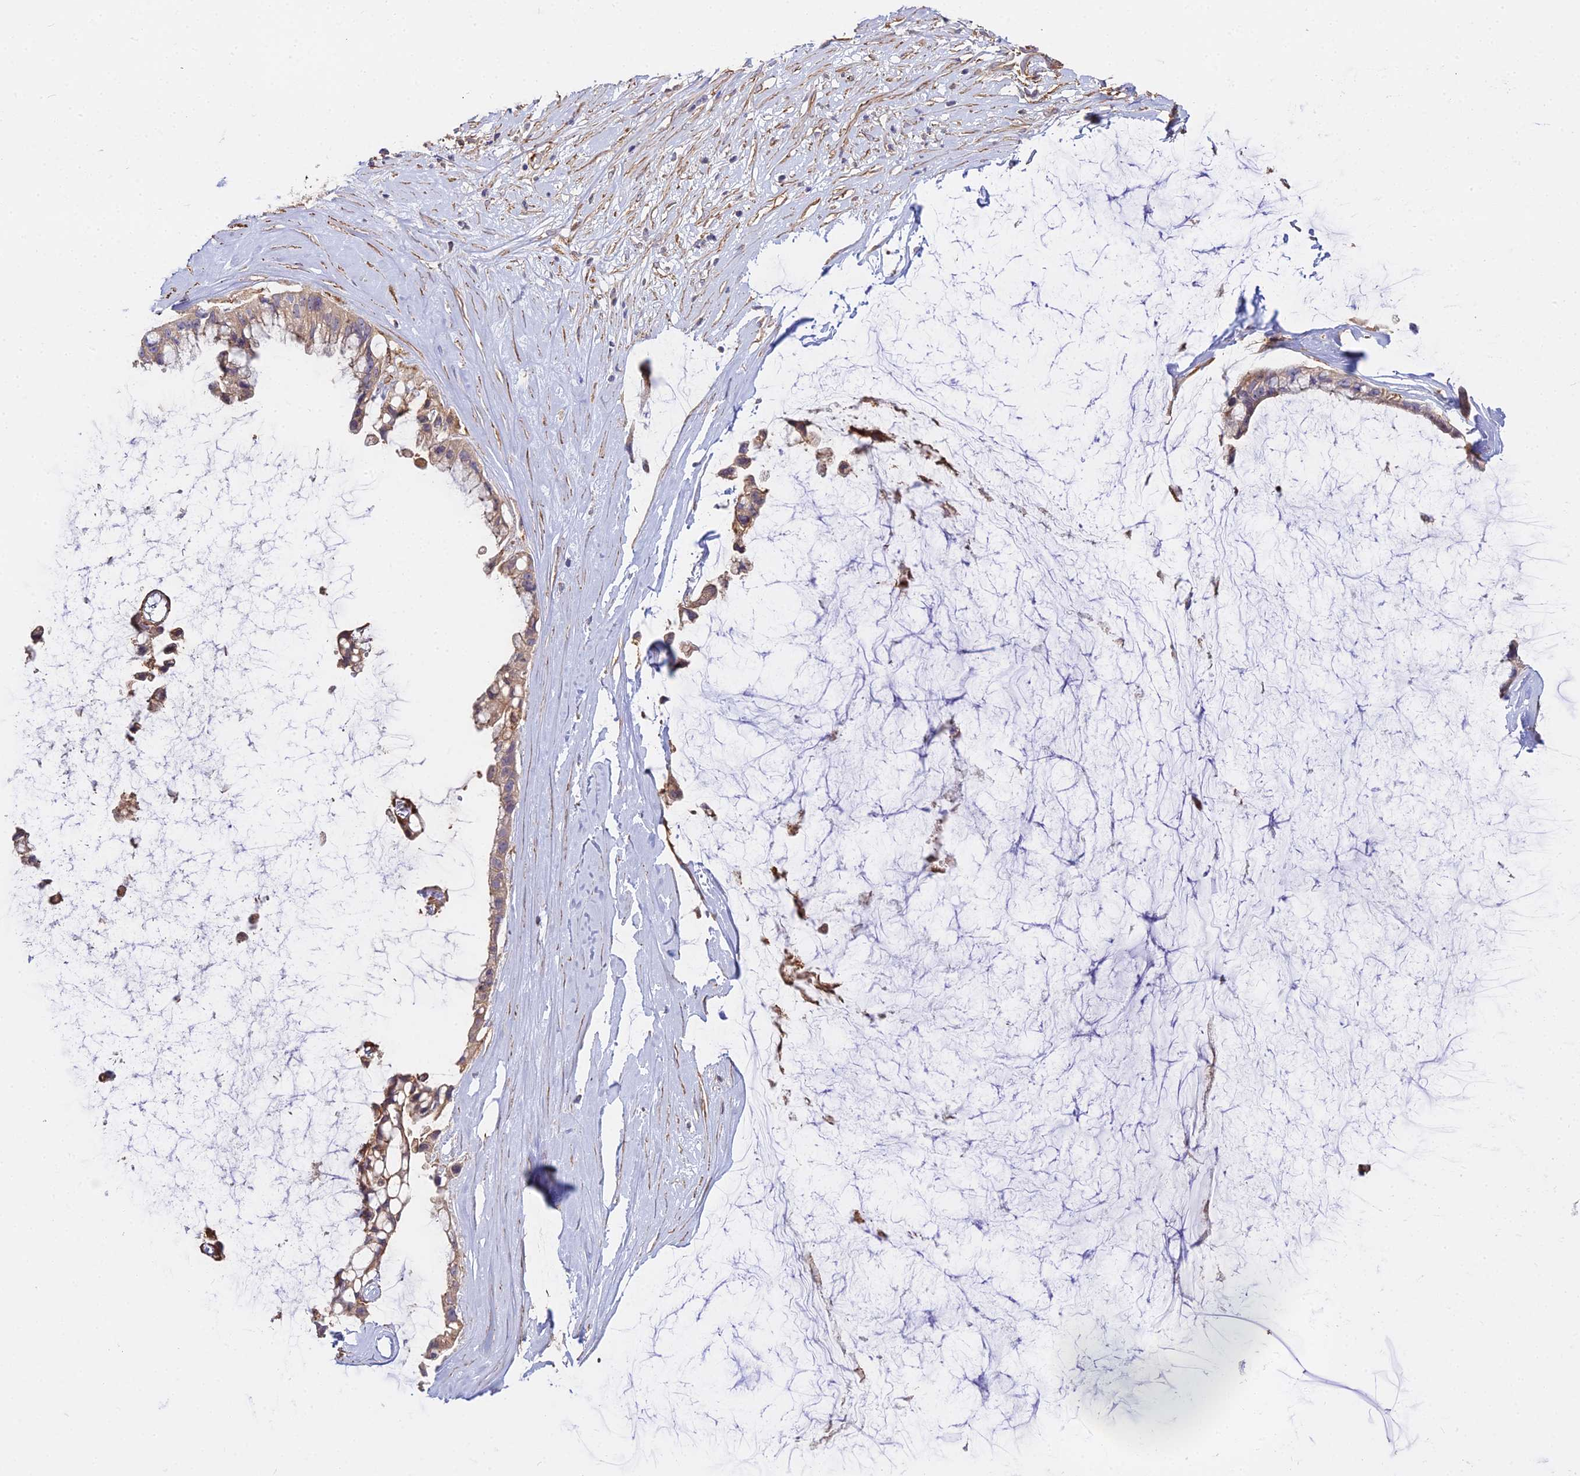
{"staining": {"intensity": "weak", "quantity": "25%-75%", "location": "cytoplasmic/membranous"}, "tissue": "ovarian cancer", "cell_type": "Tumor cells", "image_type": "cancer", "snomed": [{"axis": "morphology", "description": "Cystadenocarcinoma, mucinous, NOS"}, {"axis": "topography", "description": "Ovary"}], "caption": "Brown immunohistochemical staining in human ovarian cancer (mucinous cystadenocarcinoma) displays weak cytoplasmic/membranous expression in approximately 25%-75% of tumor cells. Ihc stains the protein of interest in brown and the nuclei are stained blue.", "gene": "GLYAT", "patient": {"sex": "female", "age": 39}}